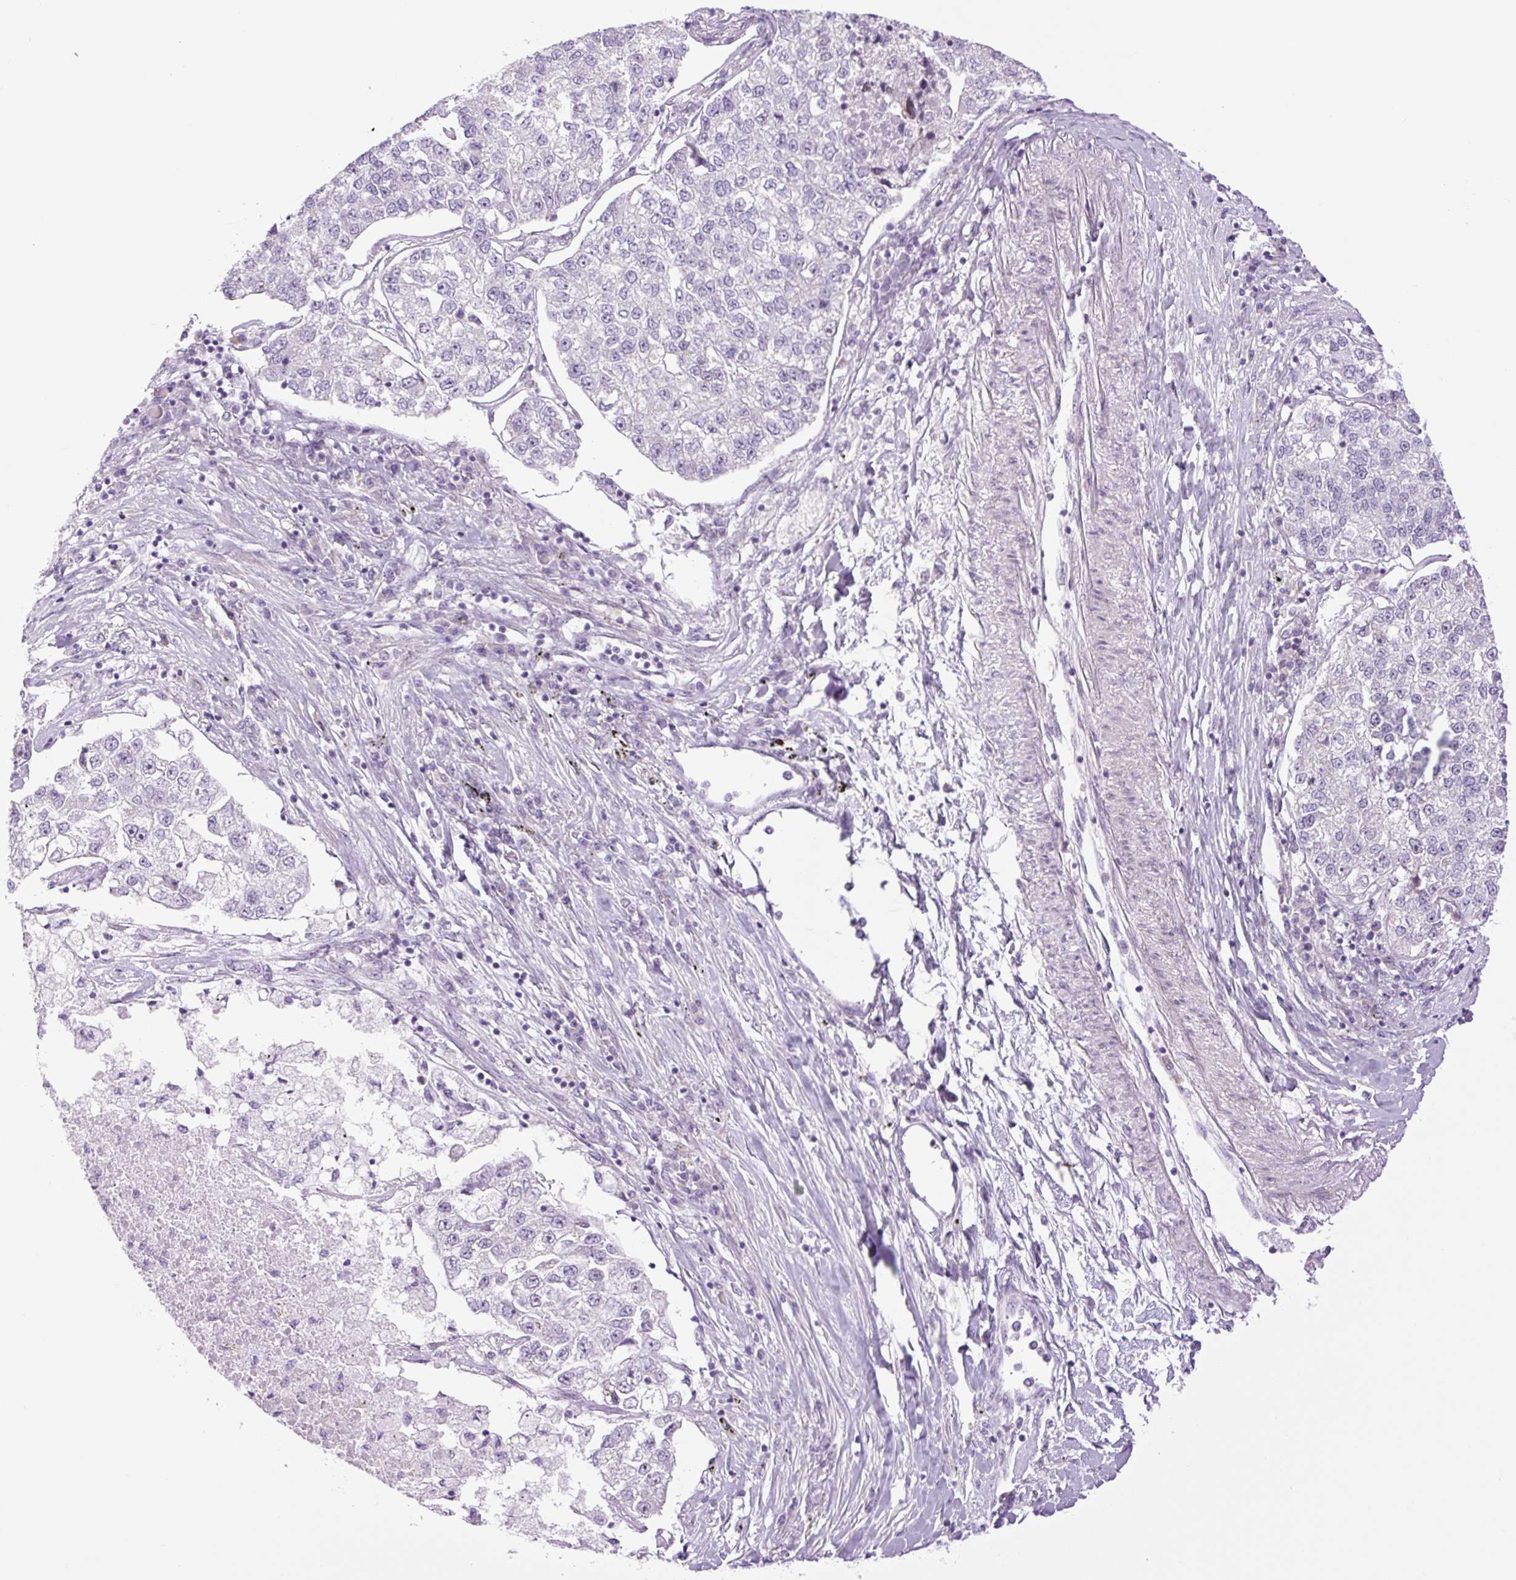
{"staining": {"intensity": "negative", "quantity": "none", "location": "none"}, "tissue": "lung cancer", "cell_type": "Tumor cells", "image_type": "cancer", "snomed": [{"axis": "morphology", "description": "Adenocarcinoma, NOS"}, {"axis": "topography", "description": "Lung"}], "caption": "DAB immunohistochemical staining of human adenocarcinoma (lung) shows no significant positivity in tumor cells. (Brightfield microscopy of DAB immunohistochemistry at high magnification).", "gene": "RRS1", "patient": {"sex": "male", "age": 49}}